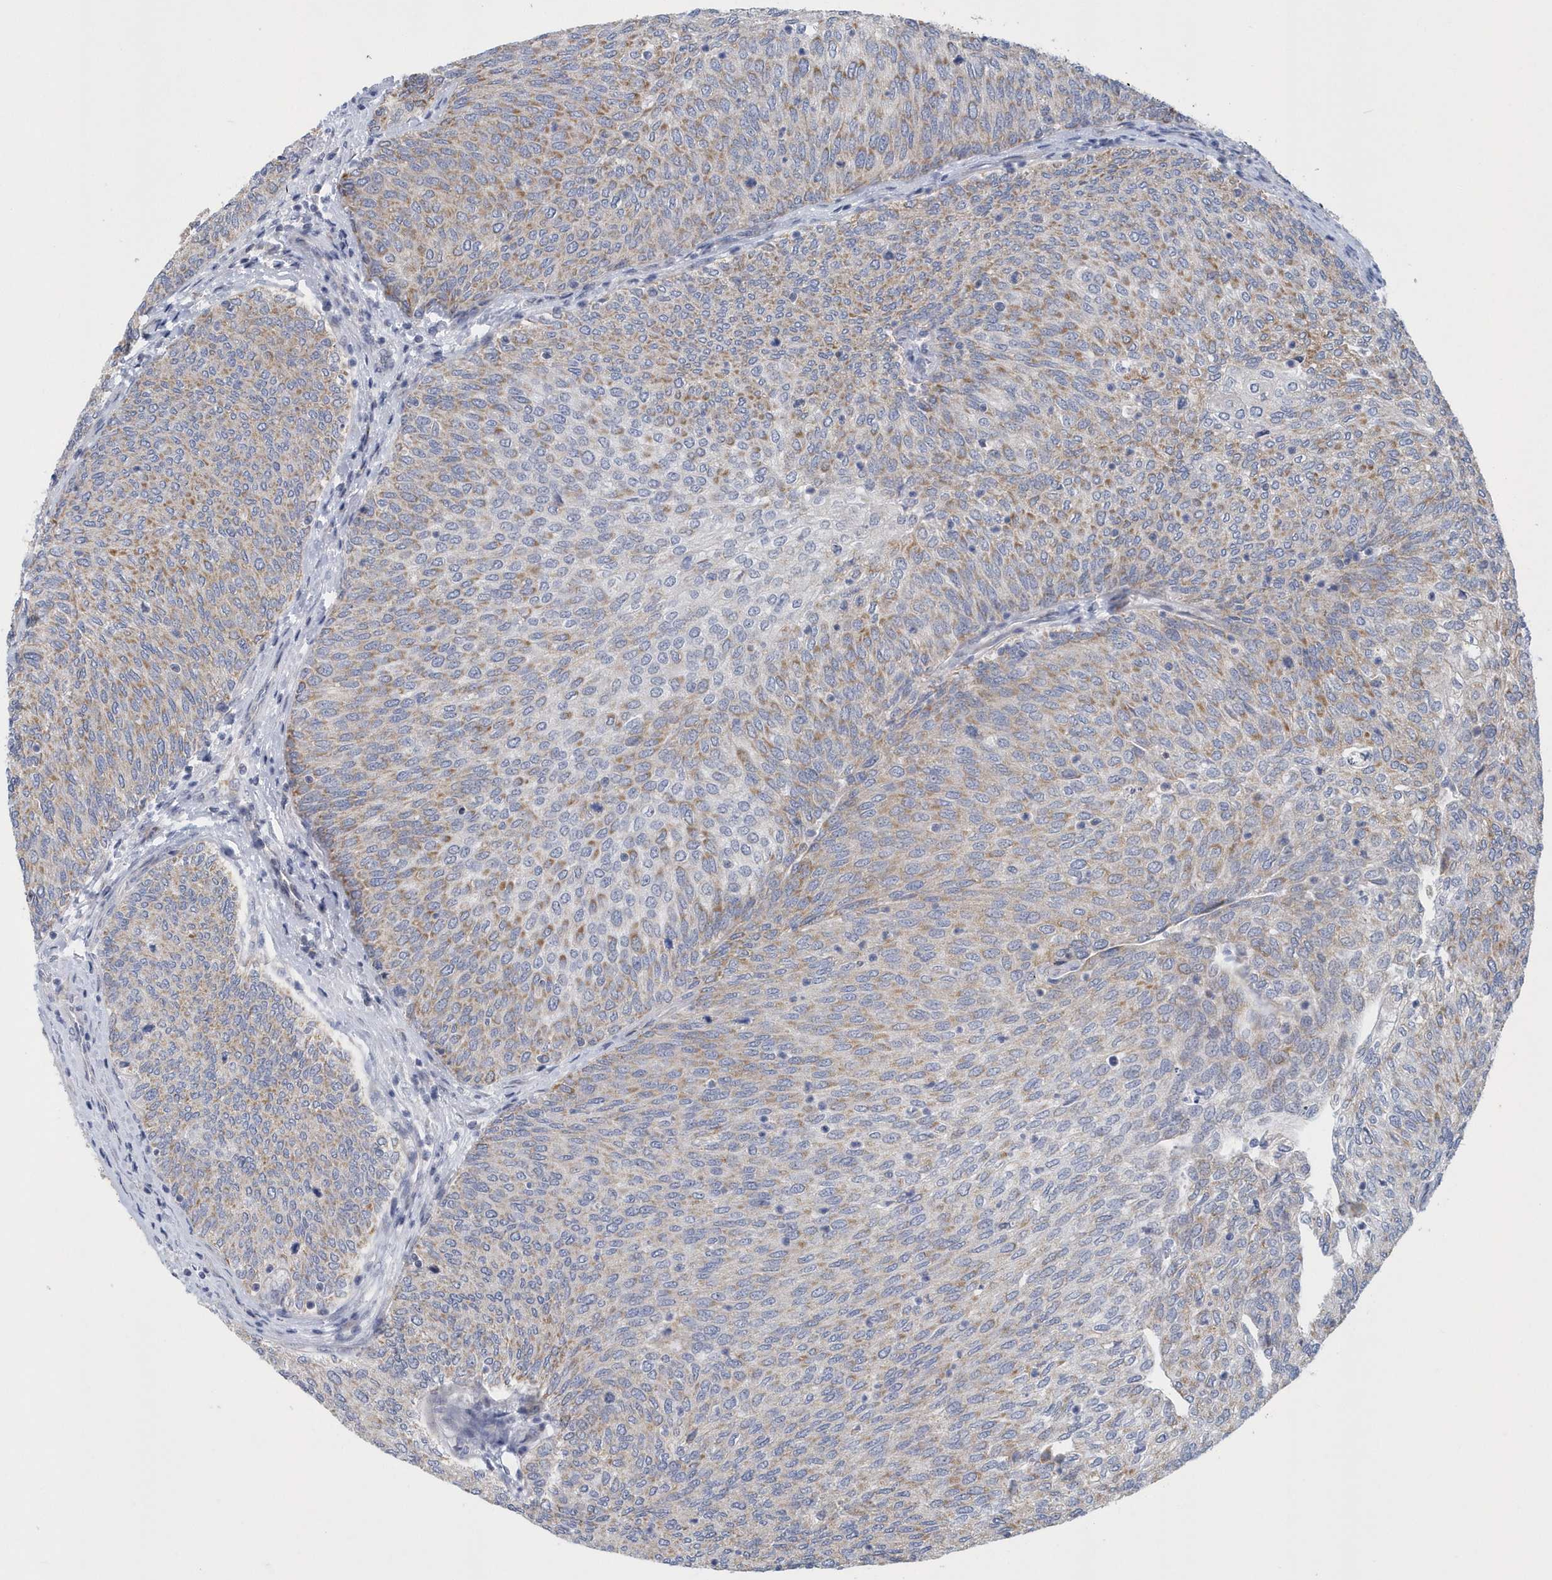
{"staining": {"intensity": "moderate", "quantity": ">75%", "location": "cytoplasmic/membranous"}, "tissue": "urothelial cancer", "cell_type": "Tumor cells", "image_type": "cancer", "snomed": [{"axis": "morphology", "description": "Urothelial carcinoma, Low grade"}, {"axis": "topography", "description": "Urinary bladder"}], "caption": "Immunohistochemical staining of human low-grade urothelial carcinoma exhibits medium levels of moderate cytoplasmic/membranous protein positivity in approximately >75% of tumor cells.", "gene": "VWA5B2", "patient": {"sex": "female", "age": 79}}